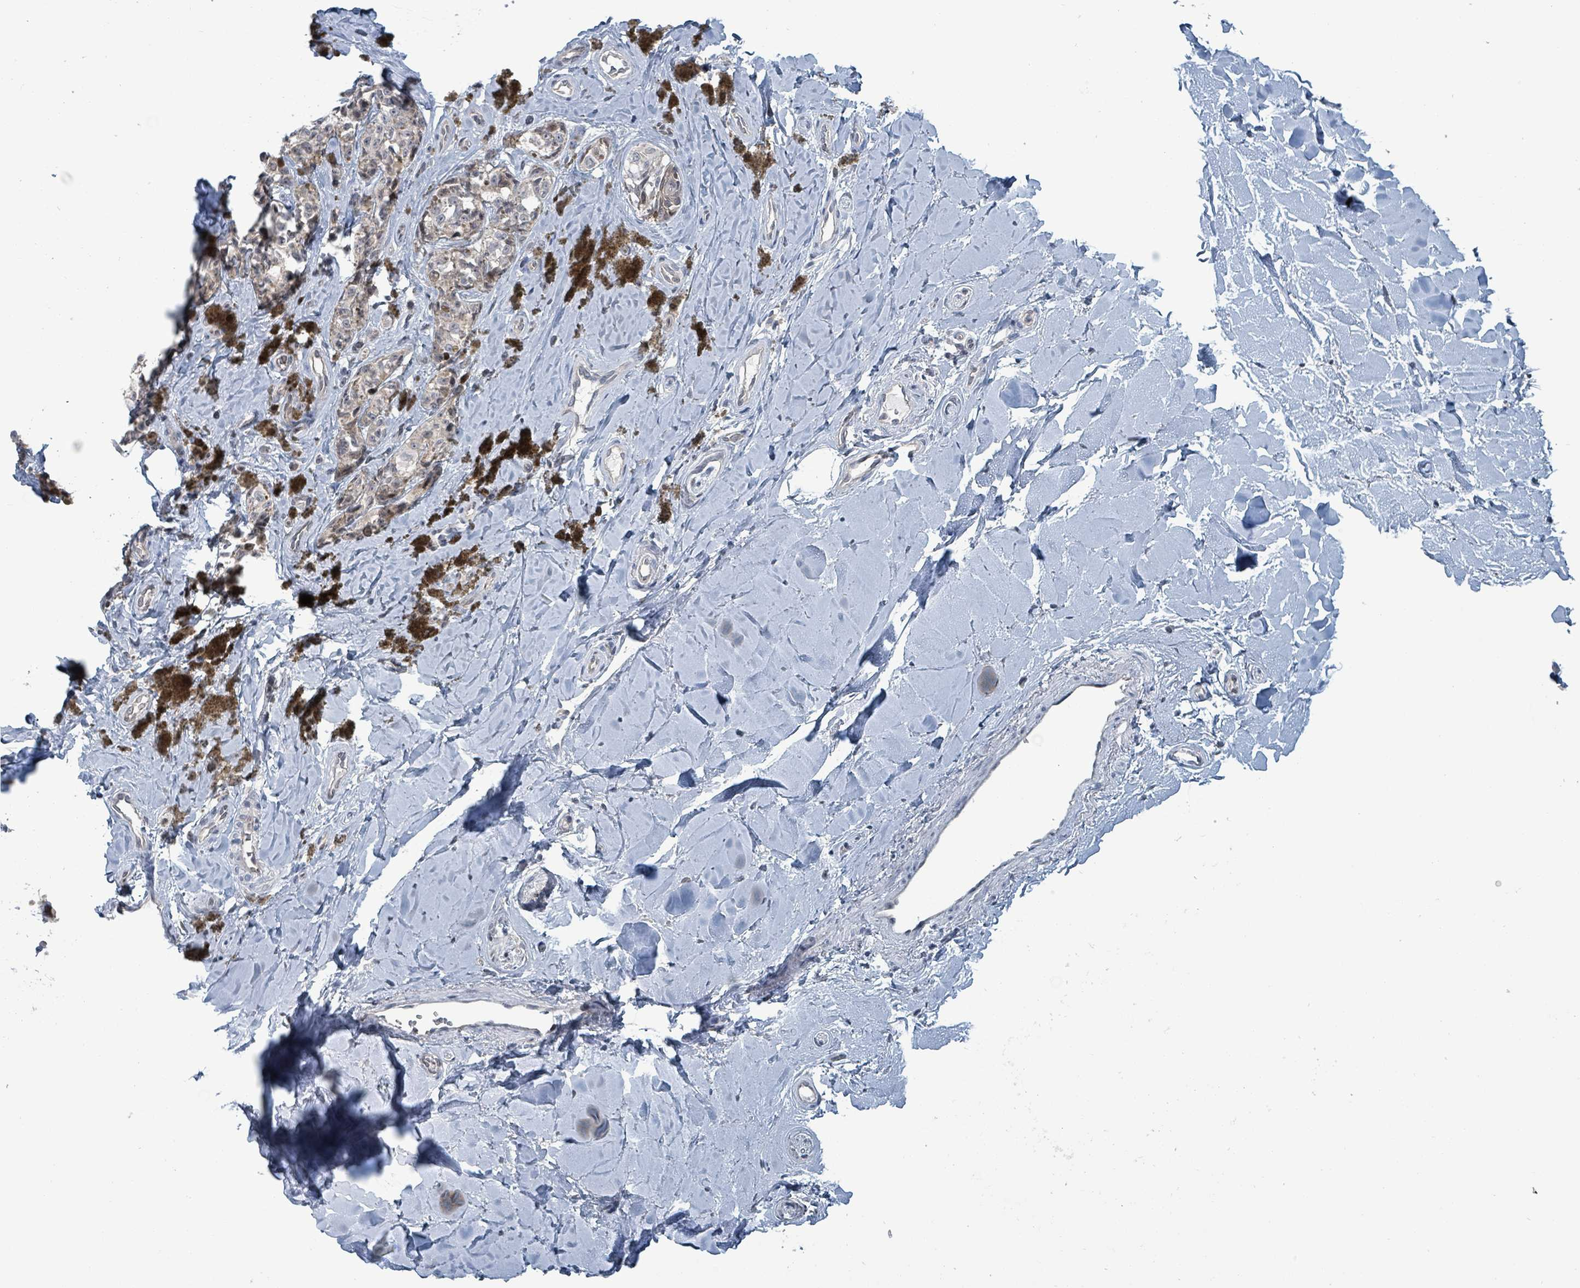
{"staining": {"intensity": "negative", "quantity": "none", "location": "none"}, "tissue": "melanoma", "cell_type": "Tumor cells", "image_type": "cancer", "snomed": [{"axis": "morphology", "description": "Malignant melanoma, NOS"}, {"axis": "topography", "description": "Skin"}], "caption": "Tumor cells show no significant protein positivity in malignant melanoma.", "gene": "BIVM", "patient": {"sex": "female", "age": 65}}